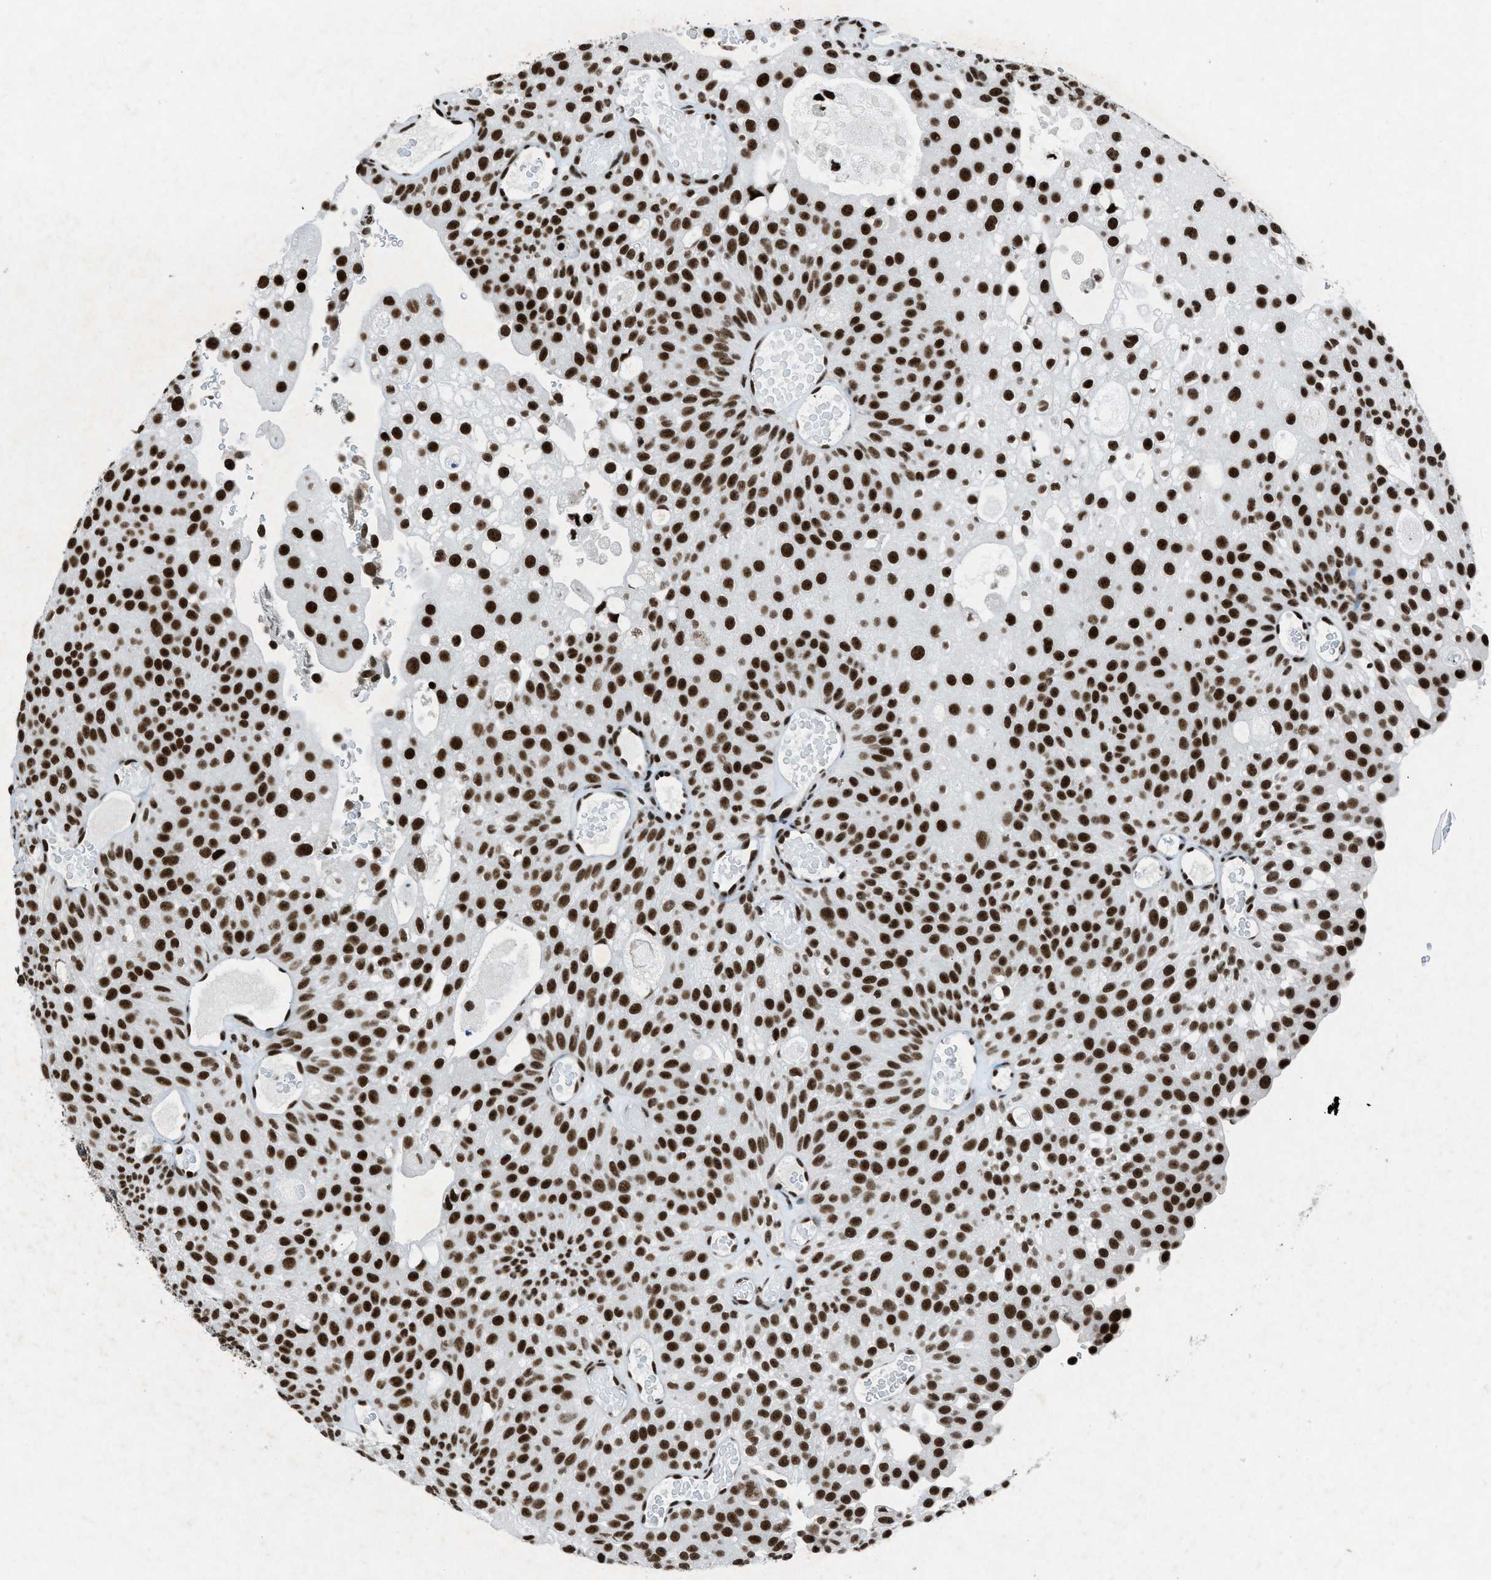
{"staining": {"intensity": "strong", "quantity": ">75%", "location": "nuclear"}, "tissue": "urothelial cancer", "cell_type": "Tumor cells", "image_type": "cancer", "snomed": [{"axis": "morphology", "description": "Urothelial carcinoma, Low grade"}, {"axis": "topography", "description": "Urinary bladder"}], "caption": "IHC histopathology image of neoplastic tissue: human urothelial cancer stained using immunohistochemistry (IHC) exhibits high levels of strong protein expression localized specifically in the nuclear of tumor cells, appearing as a nuclear brown color.", "gene": "NXF1", "patient": {"sex": "male", "age": 78}}